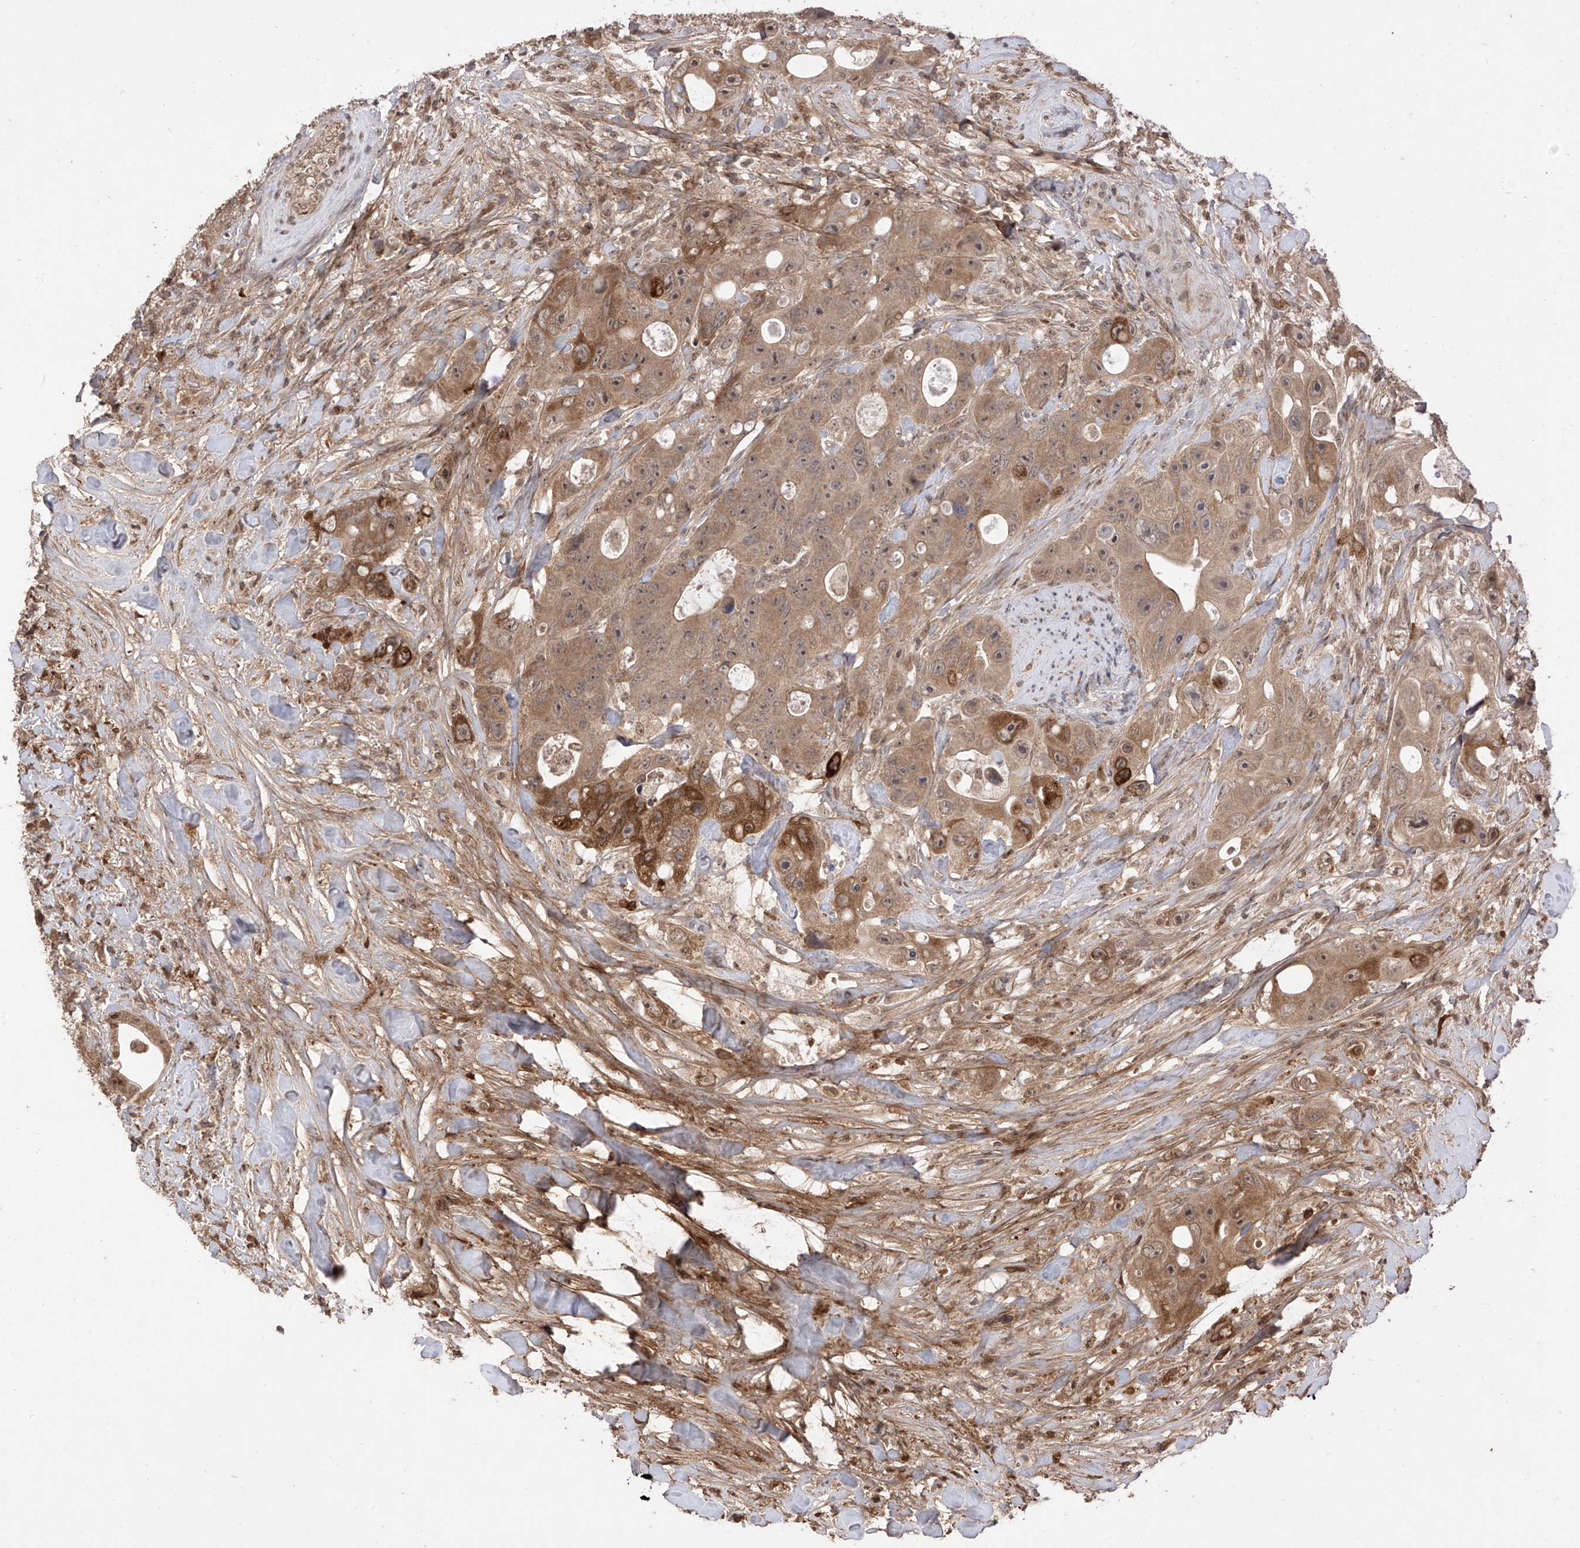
{"staining": {"intensity": "moderate", "quantity": "25%-75%", "location": "cytoplasmic/membranous"}, "tissue": "colorectal cancer", "cell_type": "Tumor cells", "image_type": "cancer", "snomed": [{"axis": "morphology", "description": "Adenocarcinoma, NOS"}, {"axis": "topography", "description": "Colon"}], "caption": "Protein expression analysis of colorectal cancer (adenocarcinoma) displays moderate cytoplasmic/membranous positivity in about 25%-75% of tumor cells. The staining is performed using DAB brown chromogen to label protein expression. The nuclei are counter-stained blue using hematoxylin.", "gene": "LATS1", "patient": {"sex": "female", "age": 46}}